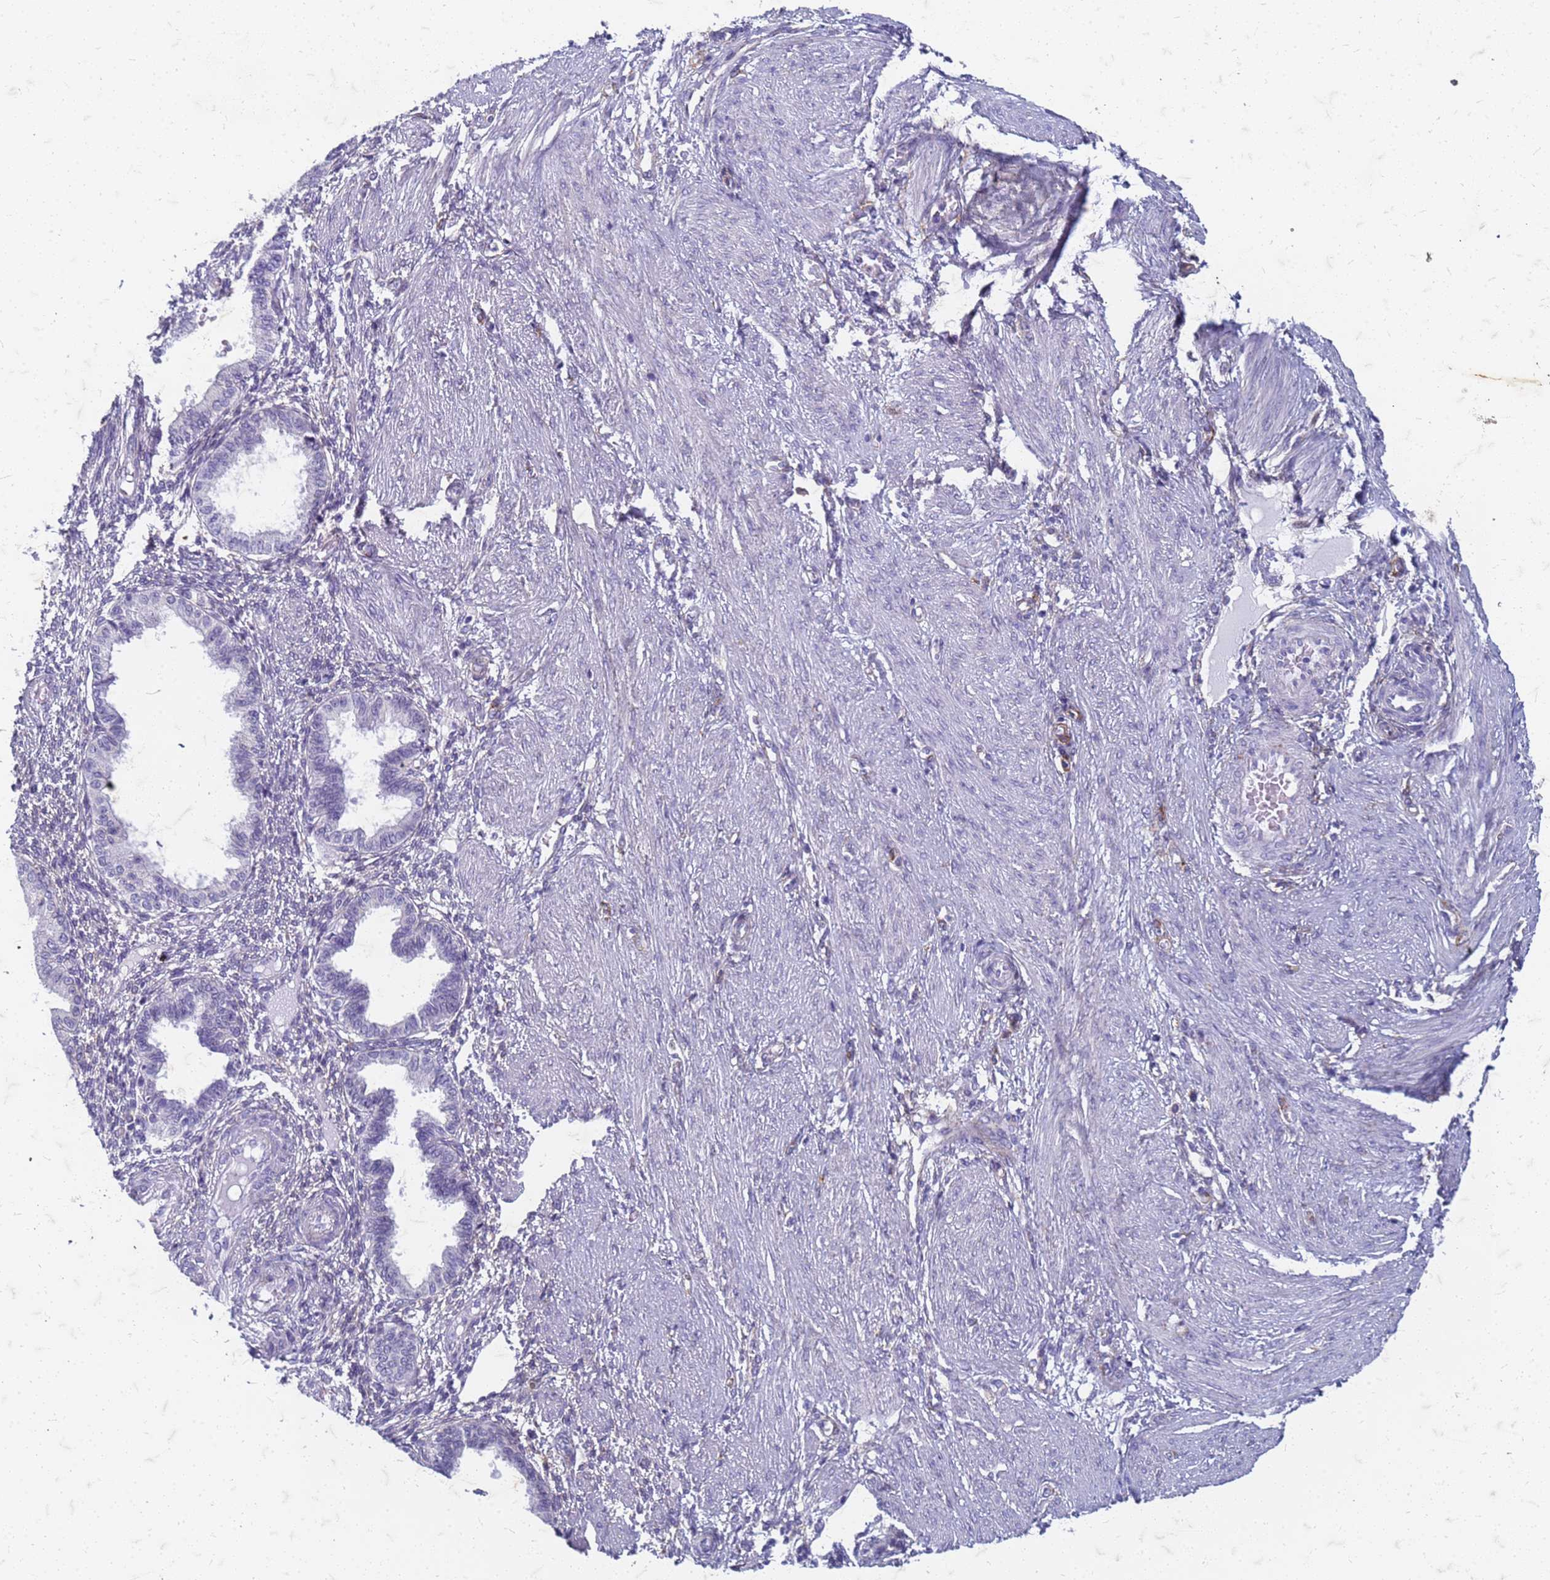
{"staining": {"intensity": "negative", "quantity": "none", "location": "none"}, "tissue": "endometrium", "cell_type": "Cells in endometrial stroma", "image_type": "normal", "snomed": [{"axis": "morphology", "description": "Normal tissue, NOS"}, {"axis": "topography", "description": "Endometrium"}], "caption": "Protein analysis of benign endometrium exhibits no significant expression in cells in endometrial stroma.", "gene": "TRIM64B", "patient": {"sex": "female", "age": 33}}